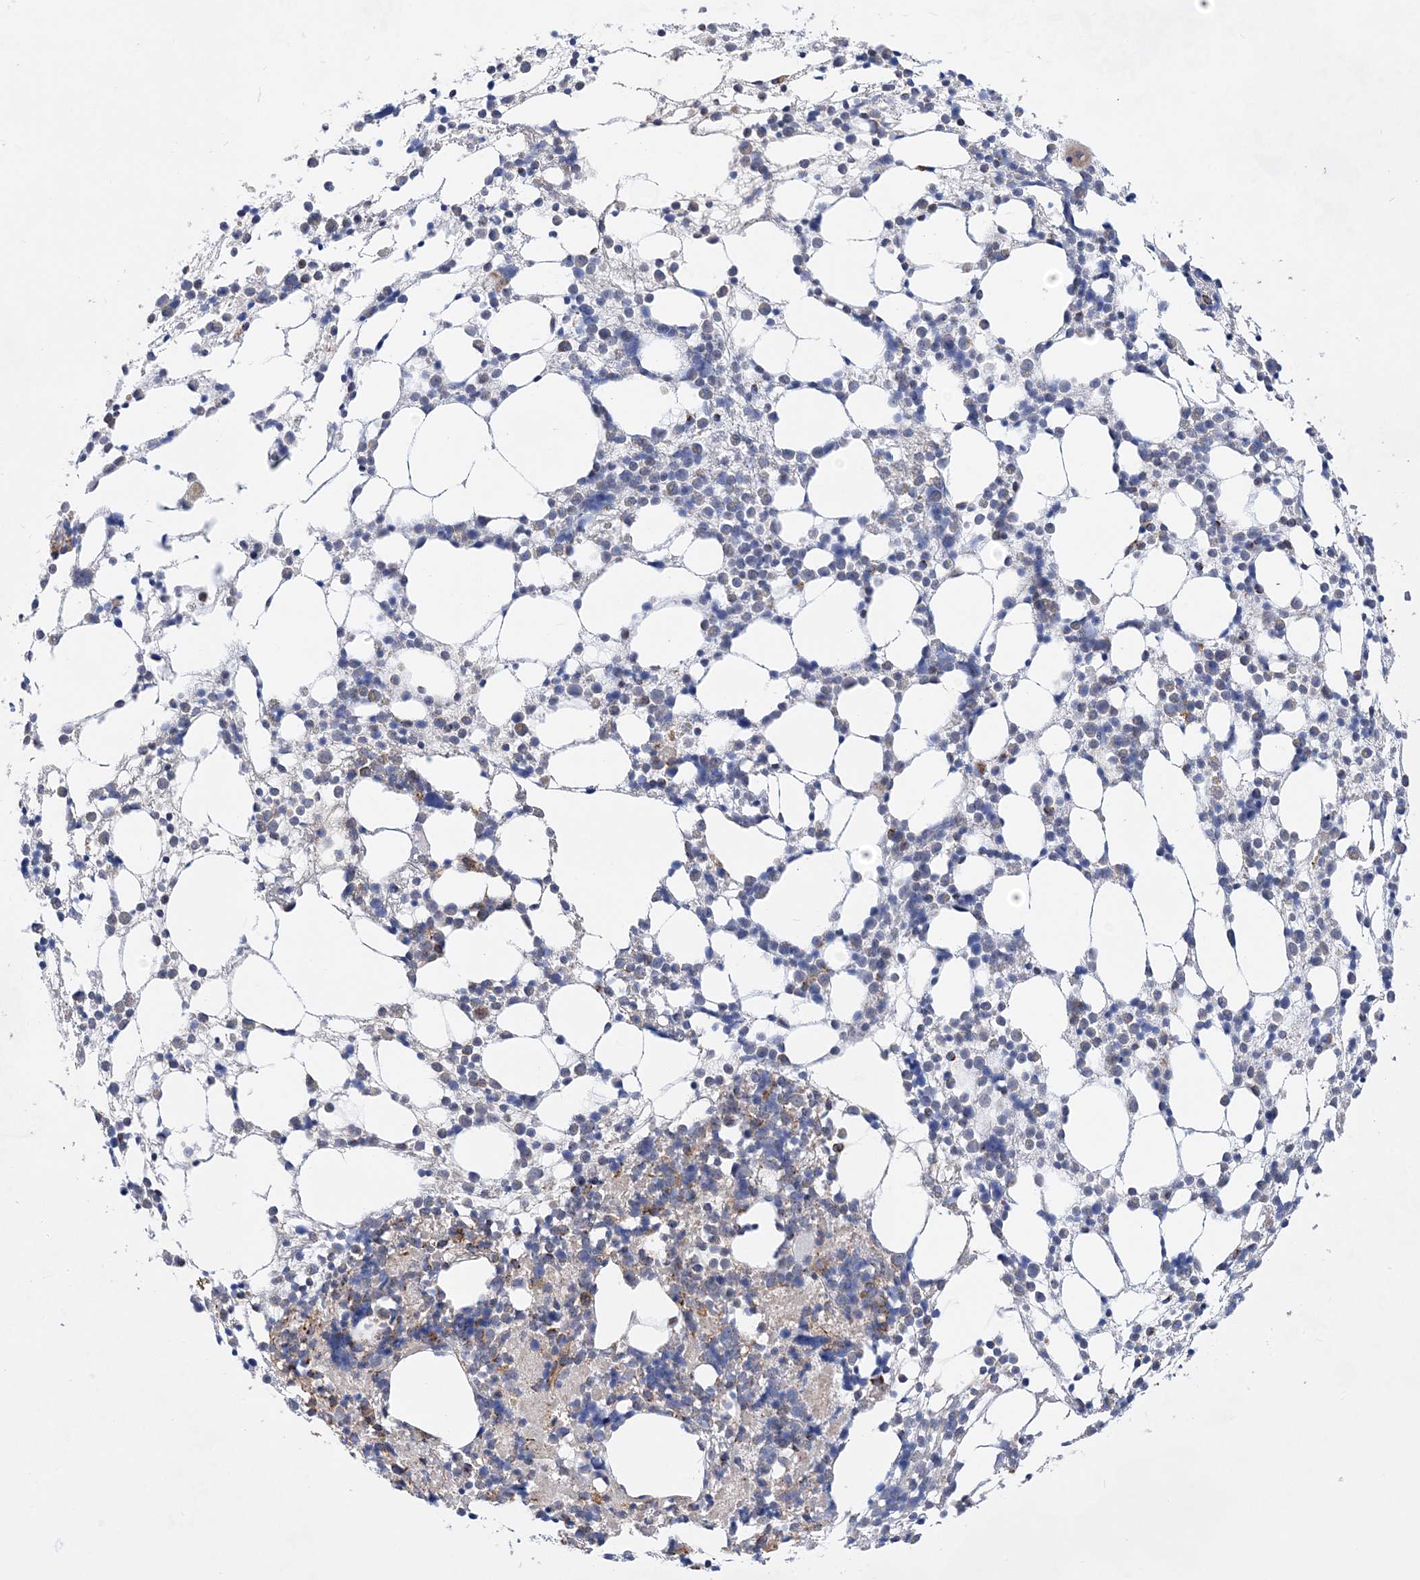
{"staining": {"intensity": "moderate", "quantity": "<25%", "location": "cytoplasmic/membranous"}, "tissue": "bone marrow", "cell_type": "Hematopoietic cells", "image_type": "normal", "snomed": [{"axis": "morphology", "description": "Normal tissue, NOS"}, {"axis": "topography", "description": "Bone marrow"}], "caption": "Immunohistochemistry histopathology image of unremarkable bone marrow stained for a protein (brown), which exhibits low levels of moderate cytoplasmic/membranous expression in about <25% of hematopoietic cells.", "gene": "ACOT9", "patient": {"sex": "female", "age": 57}}